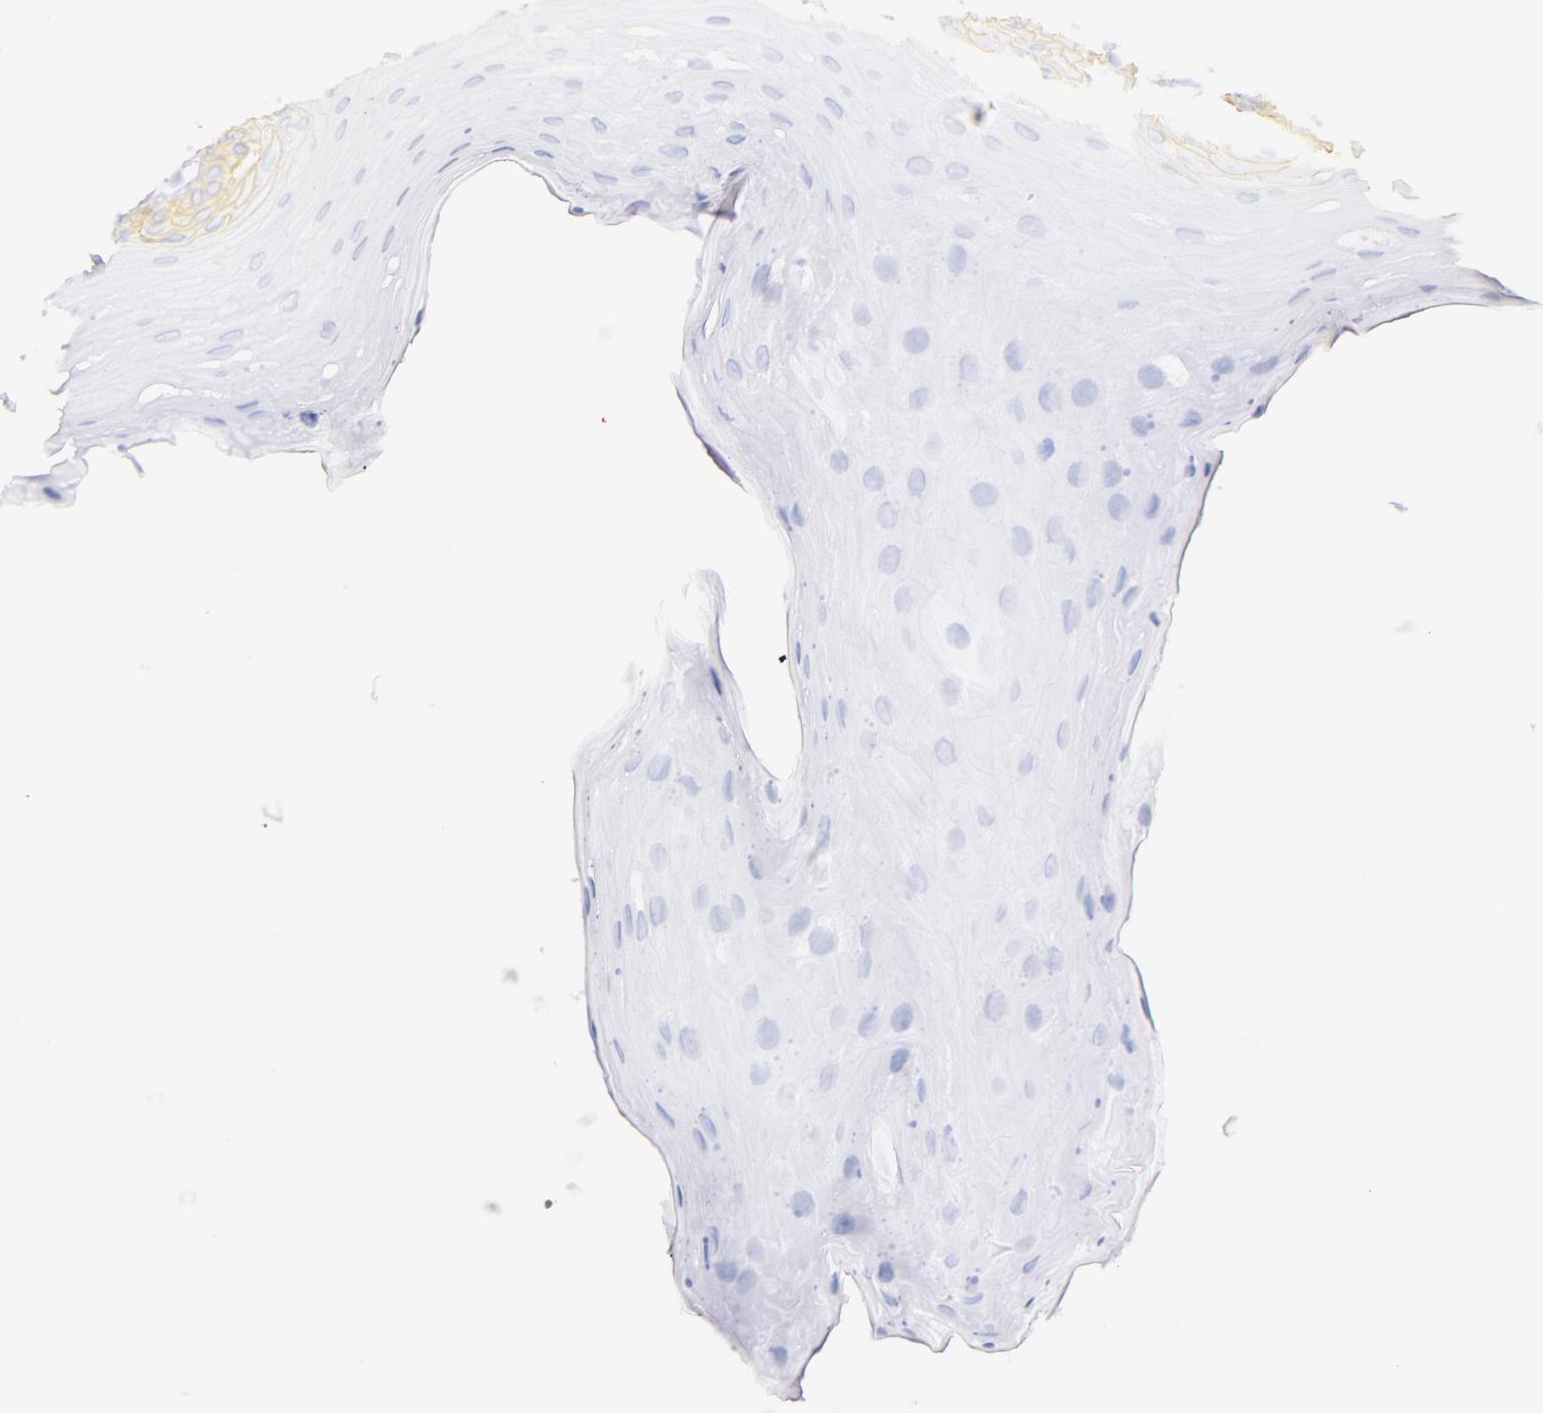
{"staining": {"intensity": "weak", "quantity": "25%-75%", "location": "cytoplasmic/membranous"}, "tissue": "oral mucosa", "cell_type": "Squamous epithelial cells", "image_type": "normal", "snomed": [{"axis": "morphology", "description": "Normal tissue, NOS"}, {"axis": "topography", "description": "Oral tissue"}], "caption": "The micrograph reveals a brown stain indicating the presence of a protein in the cytoplasmic/membranous of squamous epithelial cells in oral mucosa. Nuclei are stained in blue.", "gene": "CD44", "patient": {"sex": "male", "age": 14}}